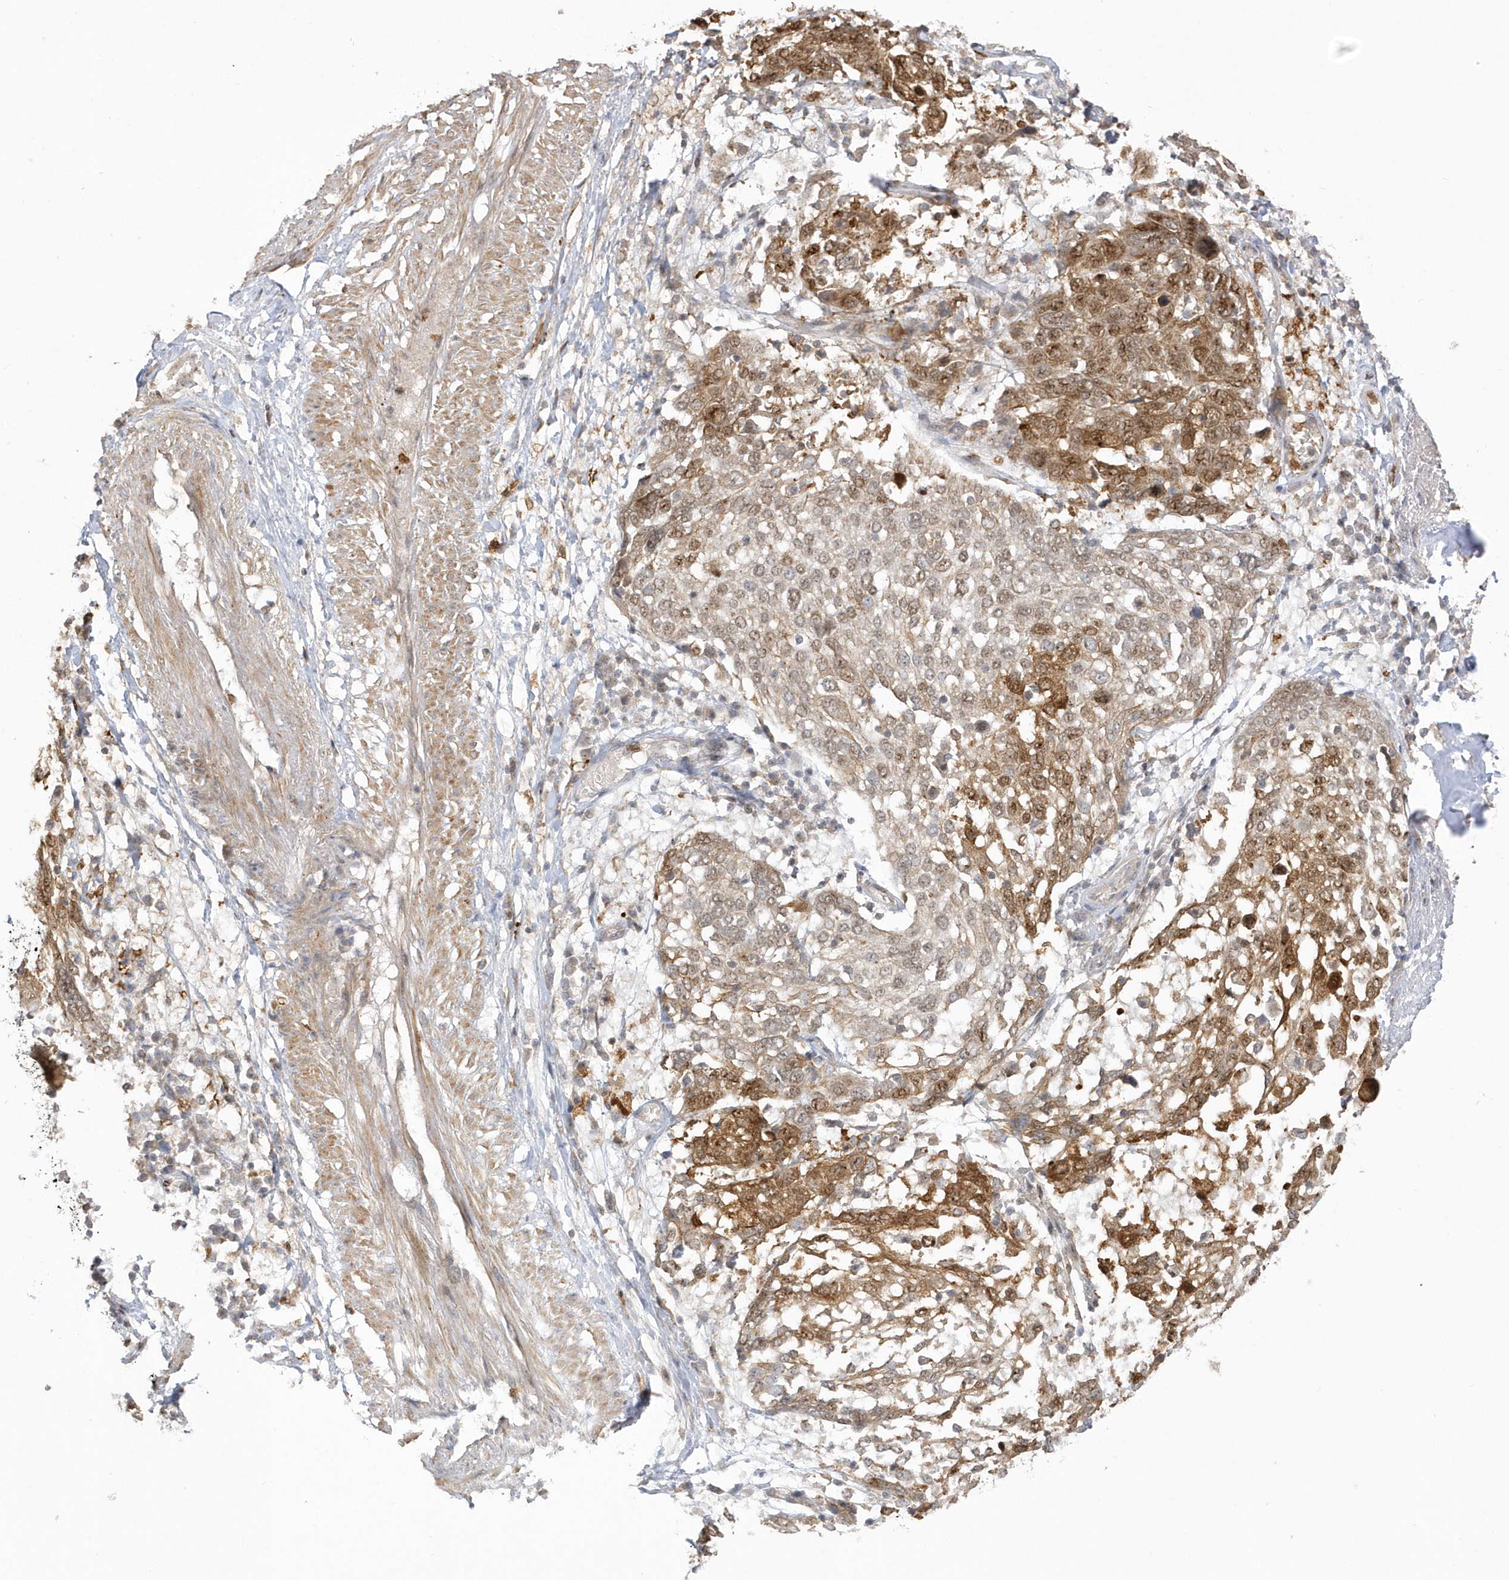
{"staining": {"intensity": "moderate", "quantity": ">75%", "location": "cytoplasmic/membranous,nuclear"}, "tissue": "lung cancer", "cell_type": "Tumor cells", "image_type": "cancer", "snomed": [{"axis": "morphology", "description": "Squamous cell carcinoma, NOS"}, {"axis": "topography", "description": "Lung"}], "caption": "IHC of lung cancer (squamous cell carcinoma) exhibits medium levels of moderate cytoplasmic/membranous and nuclear expression in about >75% of tumor cells.", "gene": "NAF1", "patient": {"sex": "male", "age": 65}}